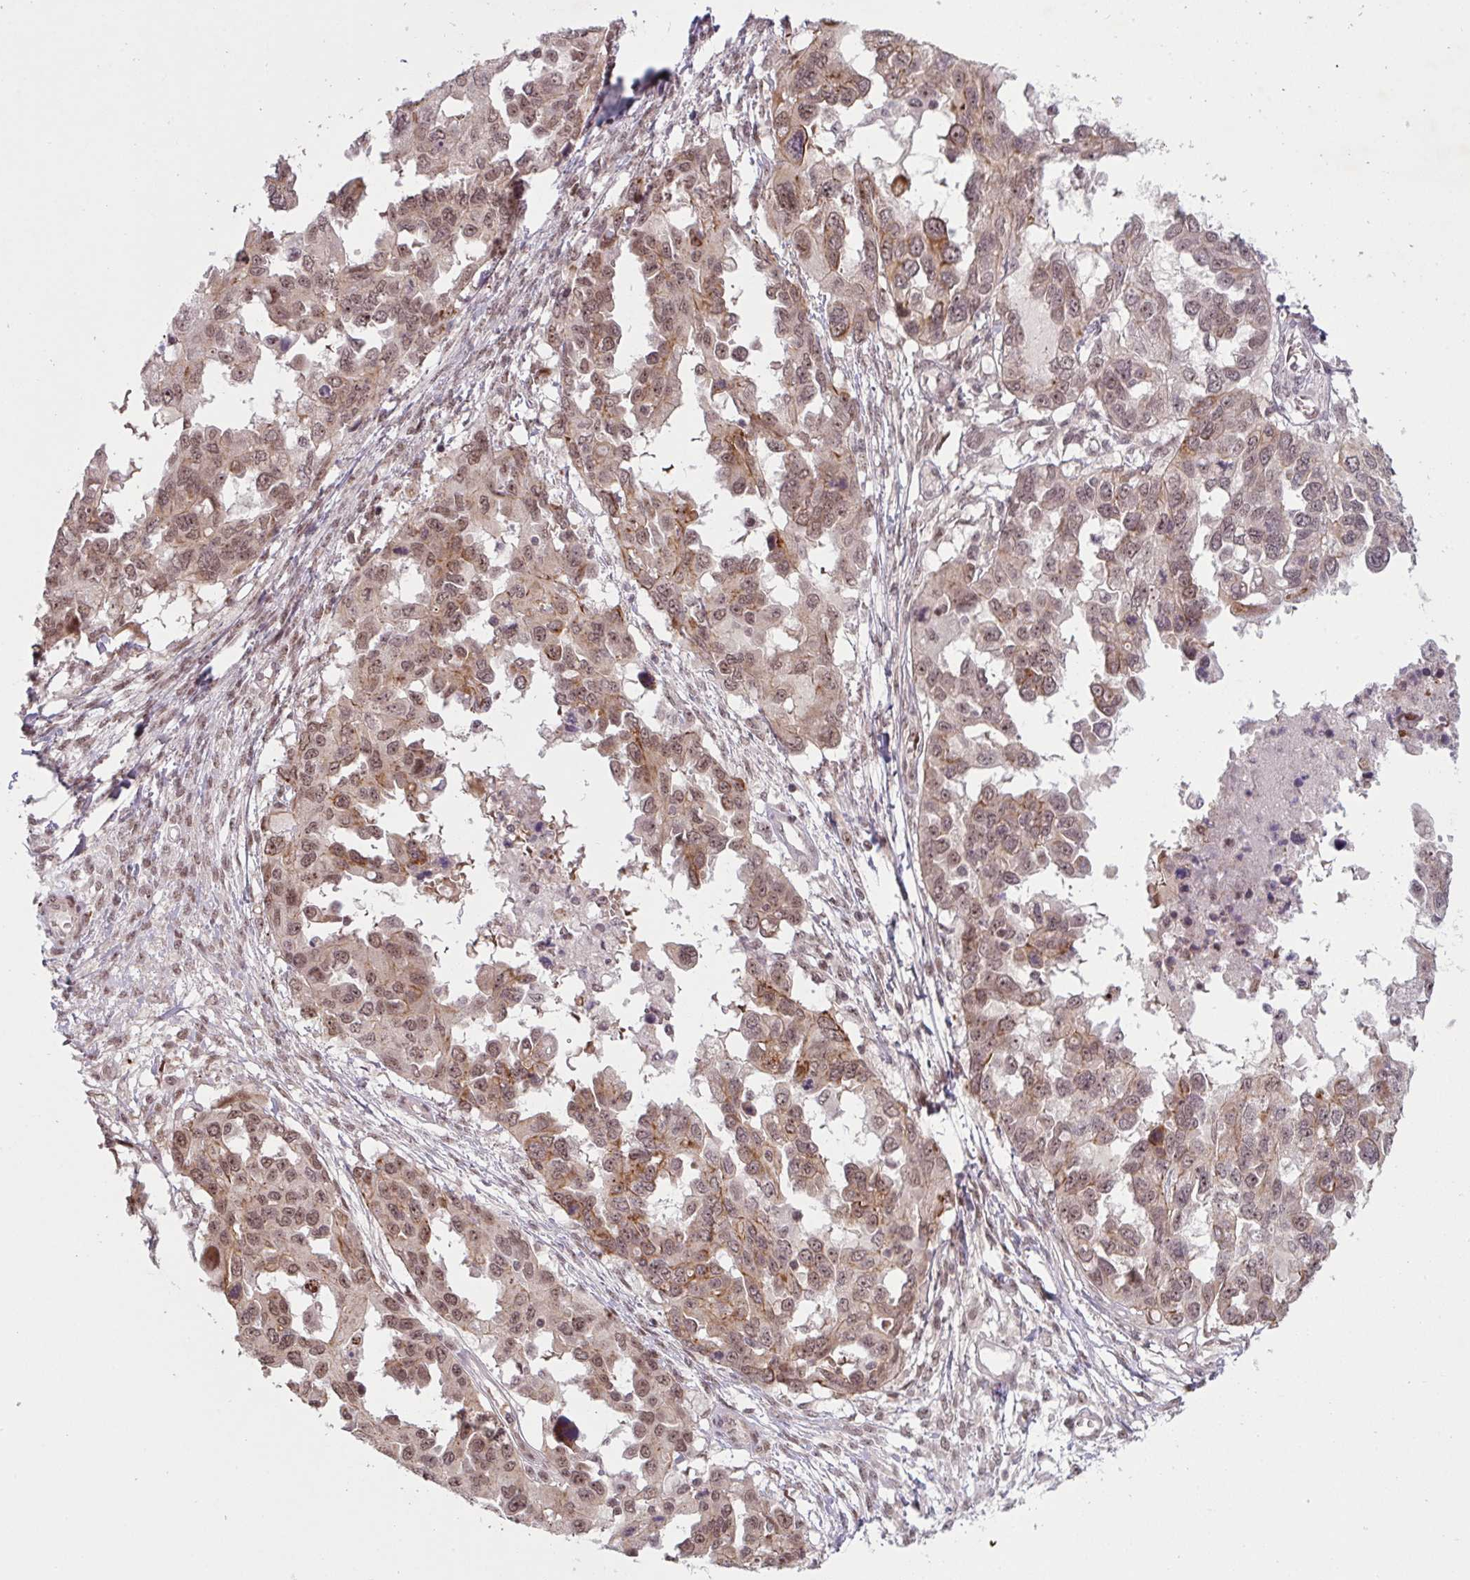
{"staining": {"intensity": "moderate", "quantity": ">75%", "location": "cytoplasmic/membranous,nuclear"}, "tissue": "ovarian cancer", "cell_type": "Tumor cells", "image_type": "cancer", "snomed": [{"axis": "morphology", "description": "Cystadenocarcinoma, serous, NOS"}, {"axis": "topography", "description": "Ovary"}], "caption": "Tumor cells display medium levels of moderate cytoplasmic/membranous and nuclear positivity in approximately >75% of cells in ovarian cancer.", "gene": "NLRP13", "patient": {"sex": "female", "age": 53}}